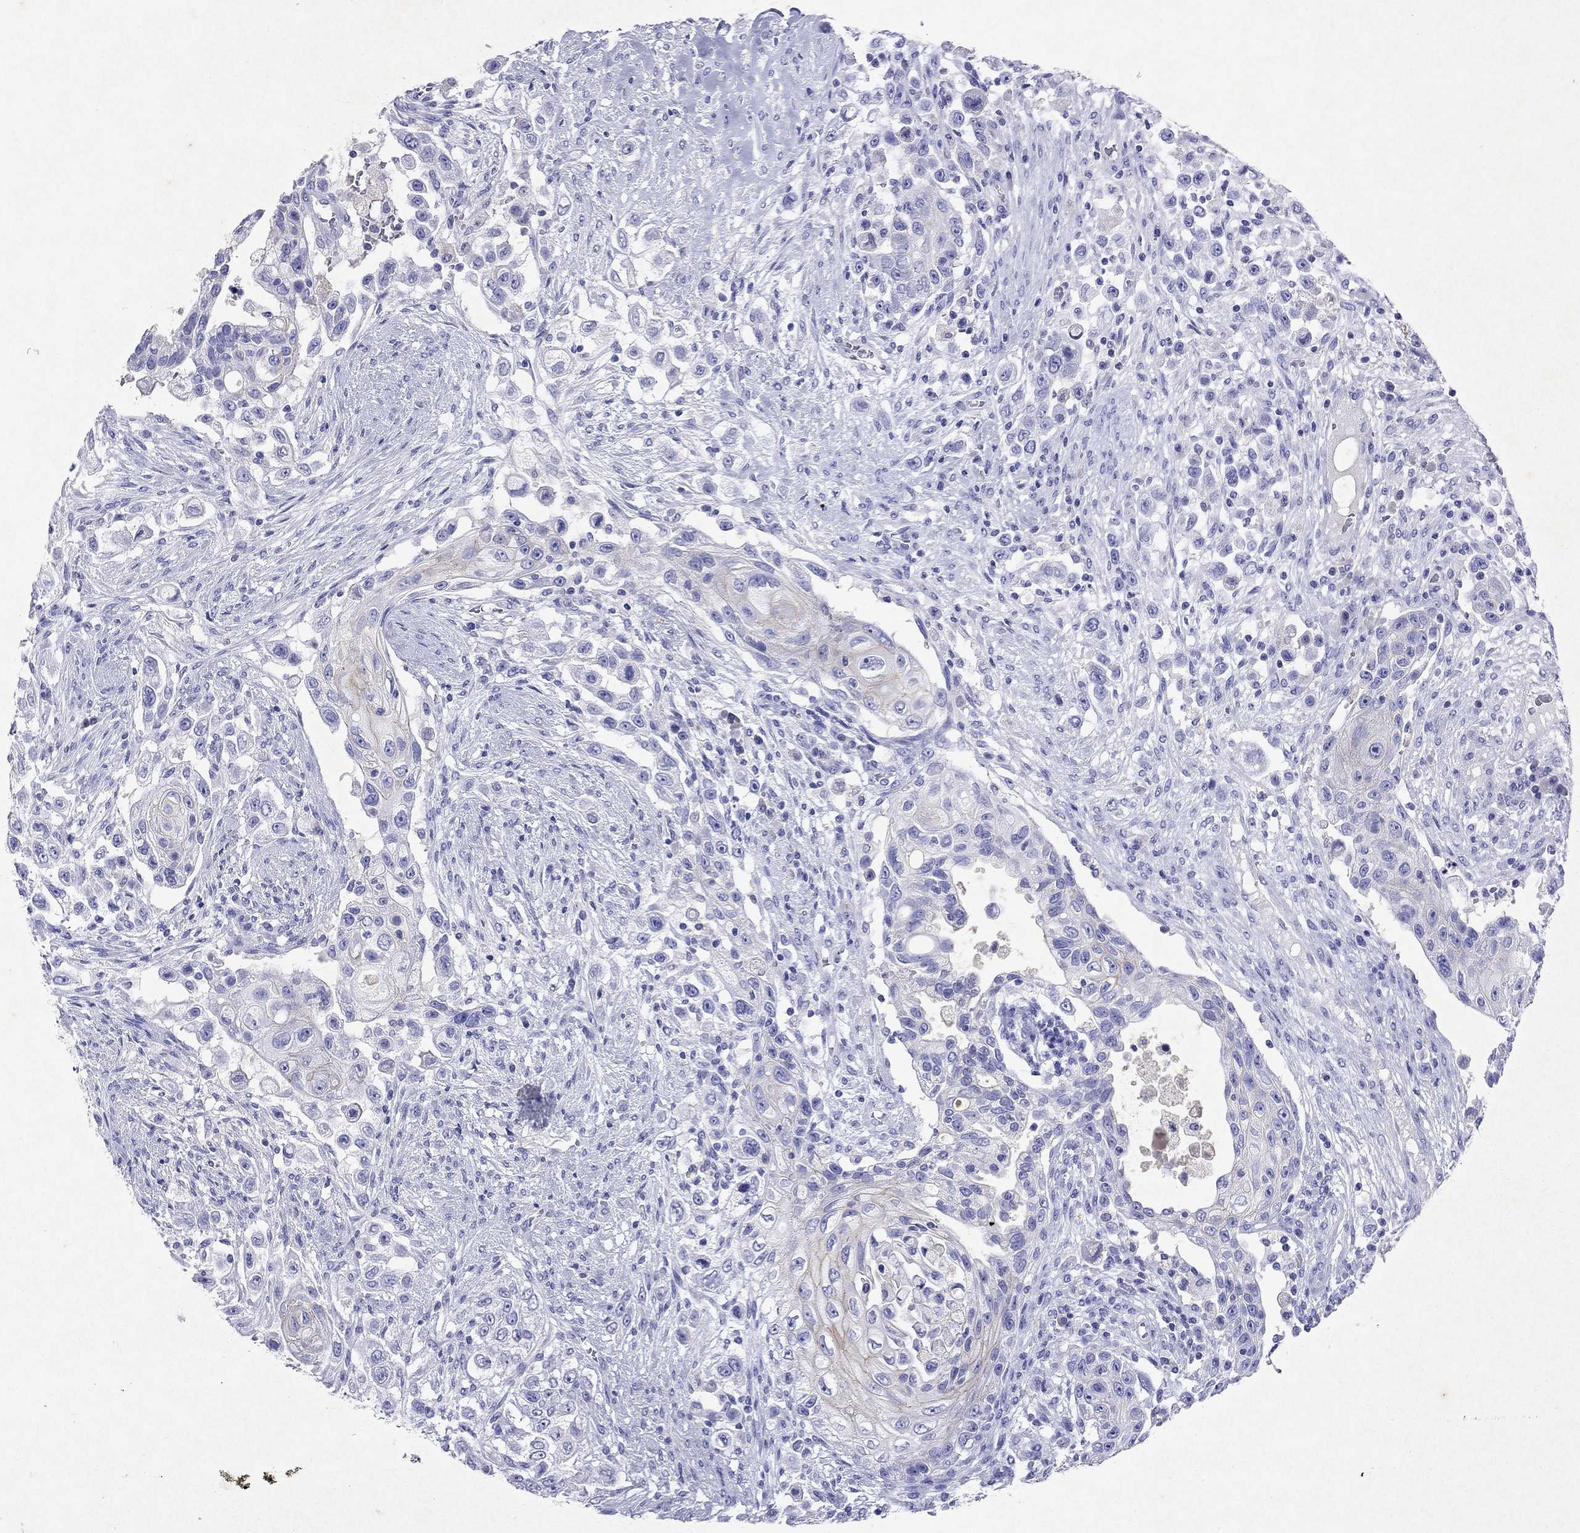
{"staining": {"intensity": "negative", "quantity": "none", "location": "none"}, "tissue": "urothelial cancer", "cell_type": "Tumor cells", "image_type": "cancer", "snomed": [{"axis": "morphology", "description": "Urothelial carcinoma, High grade"}, {"axis": "topography", "description": "Urinary bladder"}], "caption": "Photomicrograph shows no protein expression in tumor cells of urothelial cancer tissue.", "gene": "ARMC12", "patient": {"sex": "female", "age": 56}}